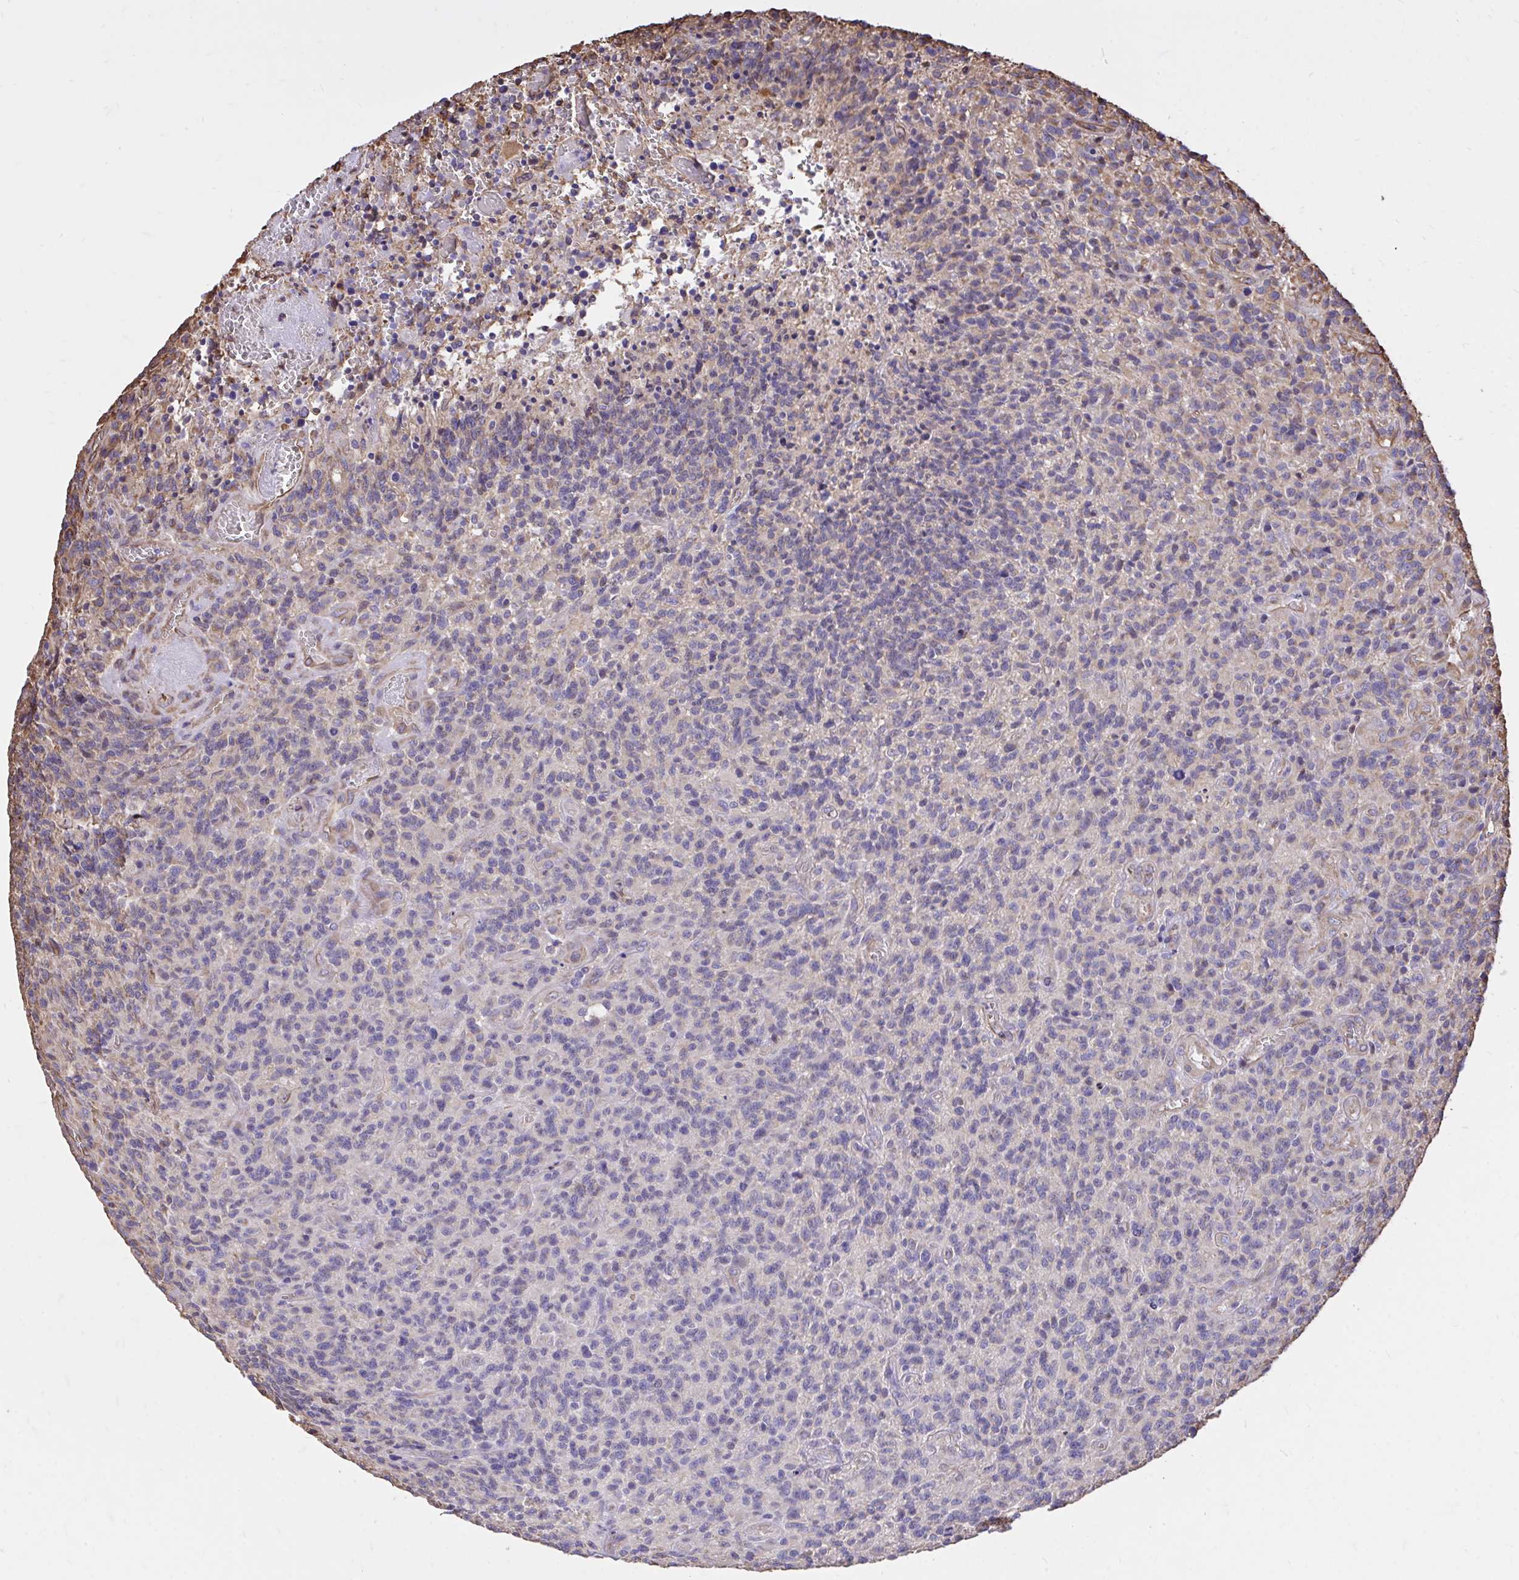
{"staining": {"intensity": "negative", "quantity": "none", "location": "none"}, "tissue": "glioma", "cell_type": "Tumor cells", "image_type": "cancer", "snomed": [{"axis": "morphology", "description": "Glioma, malignant, High grade"}, {"axis": "topography", "description": "Brain"}], "caption": "A high-resolution photomicrograph shows IHC staining of glioma, which exhibits no significant positivity in tumor cells.", "gene": "RNF103", "patient": {"sex": "male", "age": 76}}